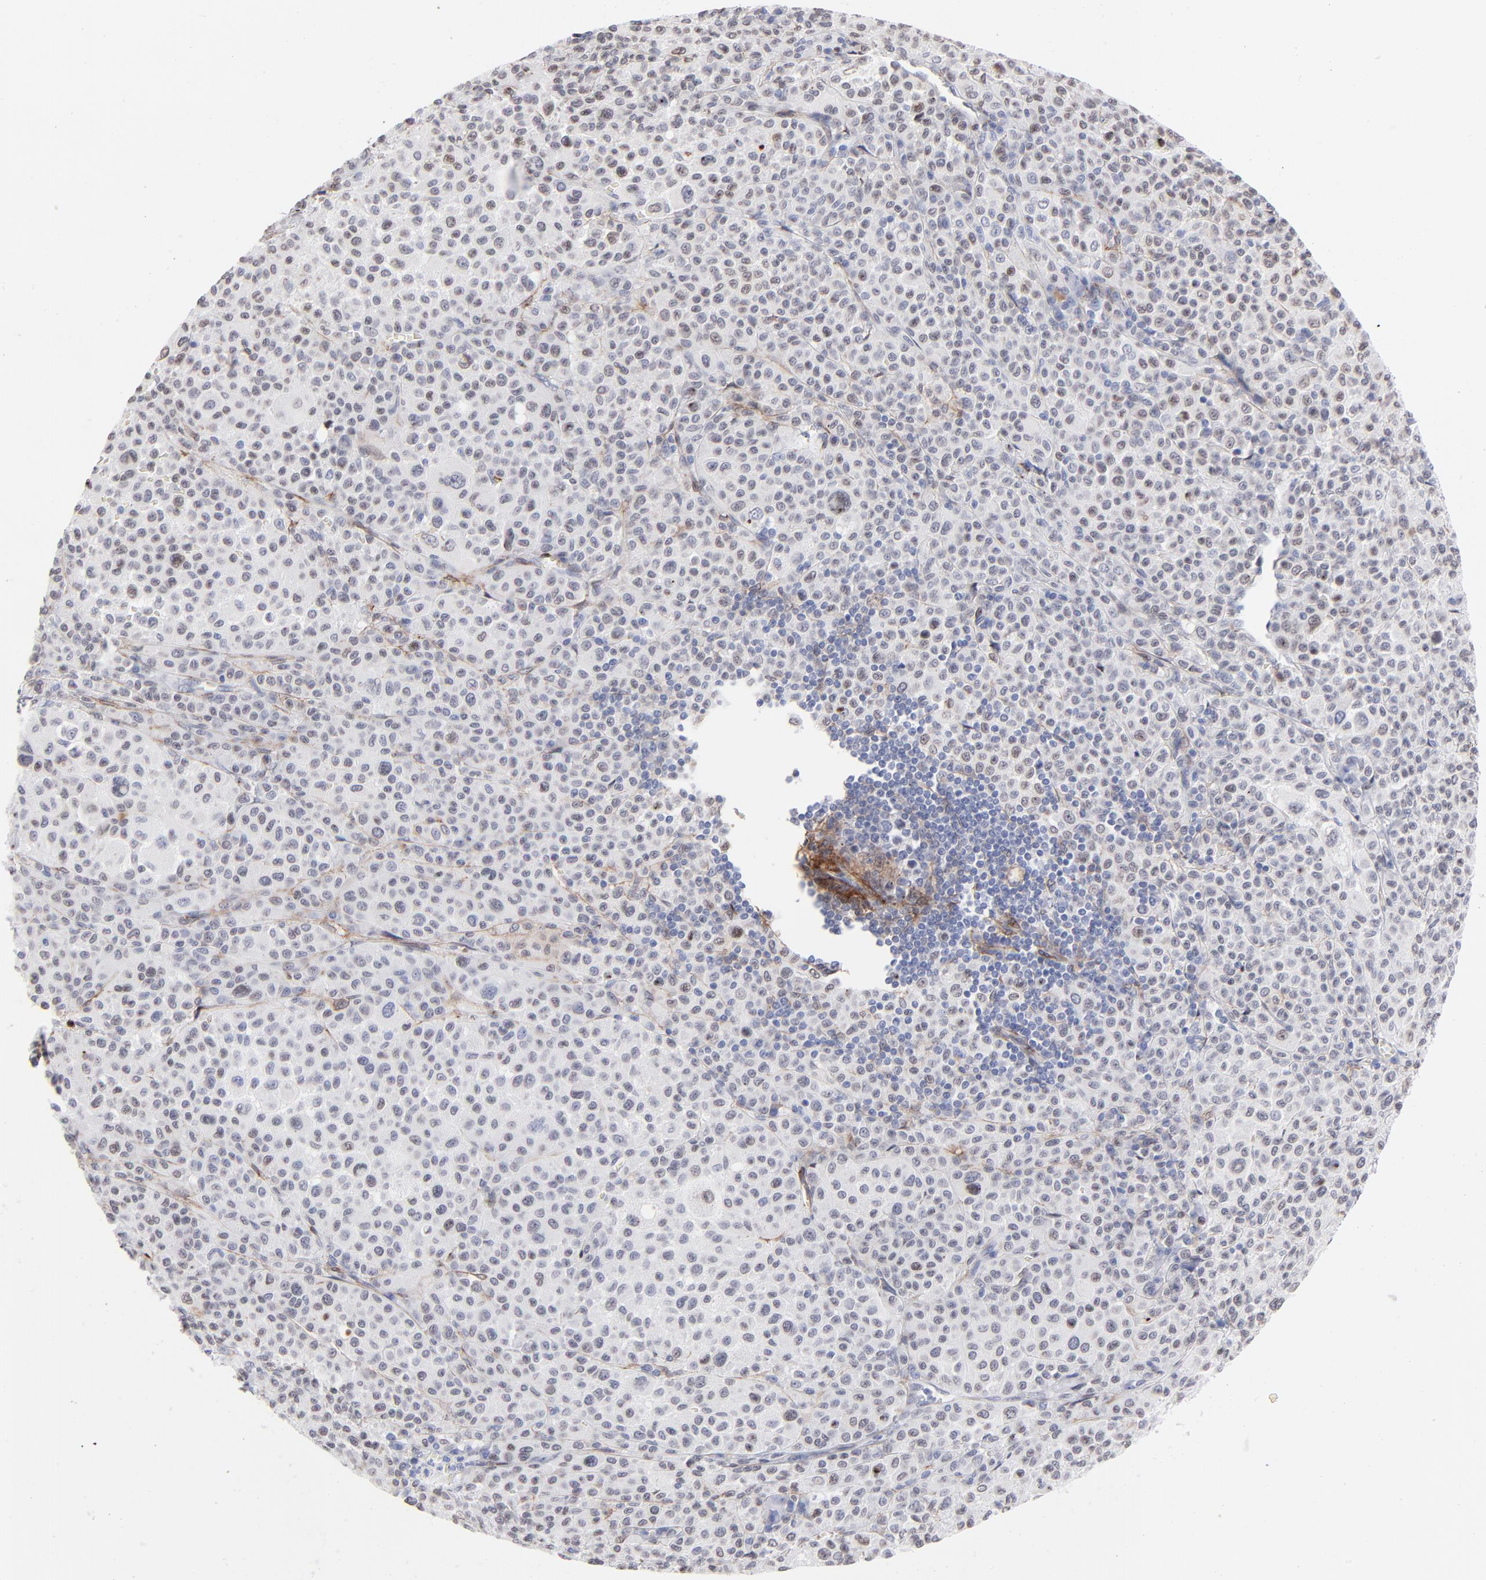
{"staining": {"intensity": "moderate", "quantity": "<25%", "location": "nuclear"}, "tissue": "melanoma", "cell_type": "Tumor cells", "image_type": "cancer", "snomed": [{"axis": "morphology", "description": "Malignant melanoma, Metastatic site"}, {"axis": "topography", "description": "Skin"}], "caption": "Brown immunohistochemical staining in human melanoma displays moderate nuclear expression in approximately <25% of tumor cells.", "gene": "PDGFRB", "patient": {"sex": "female", "age": 74}}